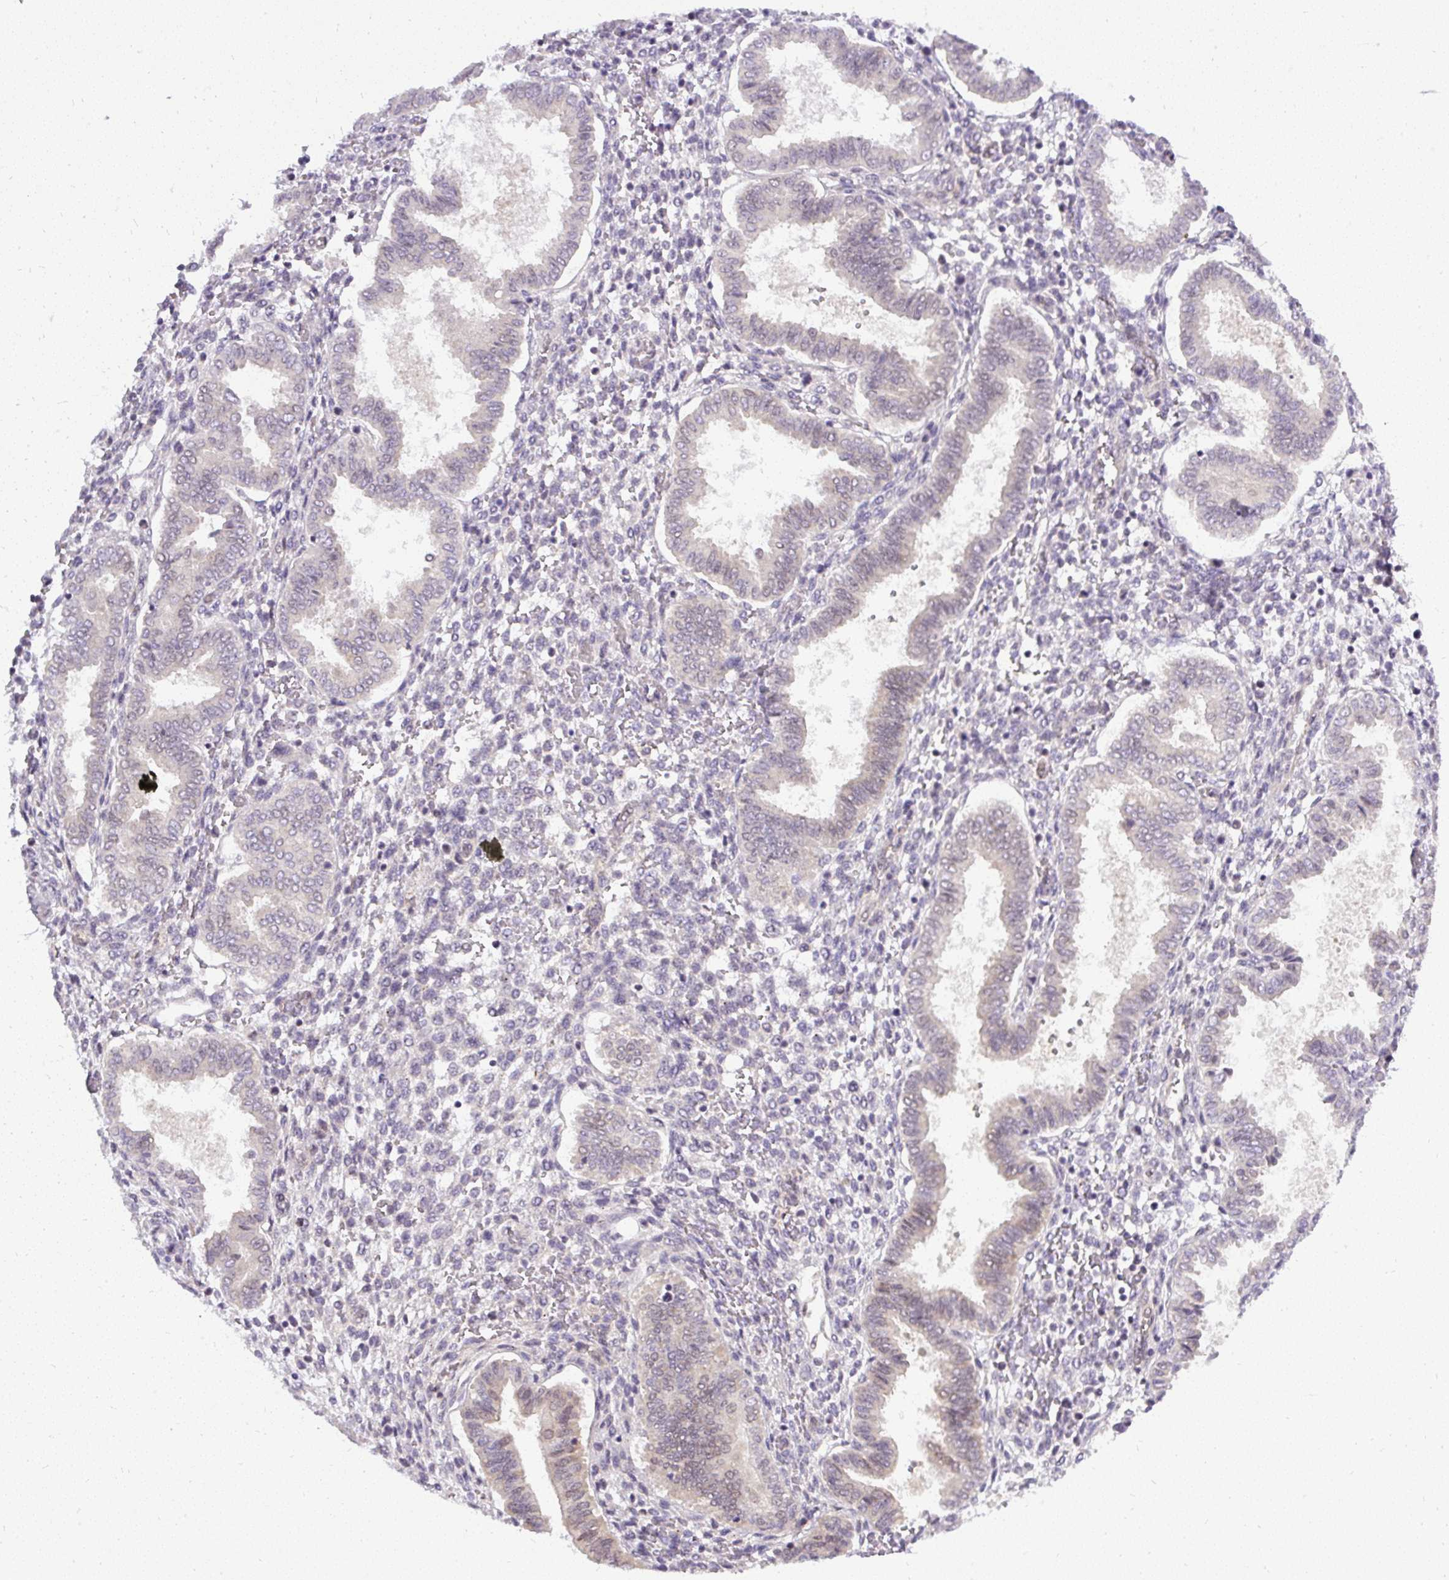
{"staining": {"intensity": "negative", "quantity": "none", "location": "none"}, "tissue": "endometrium", "cell_type": "Cells in endometrial stroma", "image_type": "normal", "snomed": [{"axis": "morphology", "description": "Normal tissue, NOS"}, {"axis": "topography", "description": "Endometrium"}], "caption": "A high-resolution micrograph shows IHC staining of benign endometrium, which shows no significant staining in cells in endometrial stroma.", "gene": "FAM117B", "patient": {"sex": "female", "age": 24}}